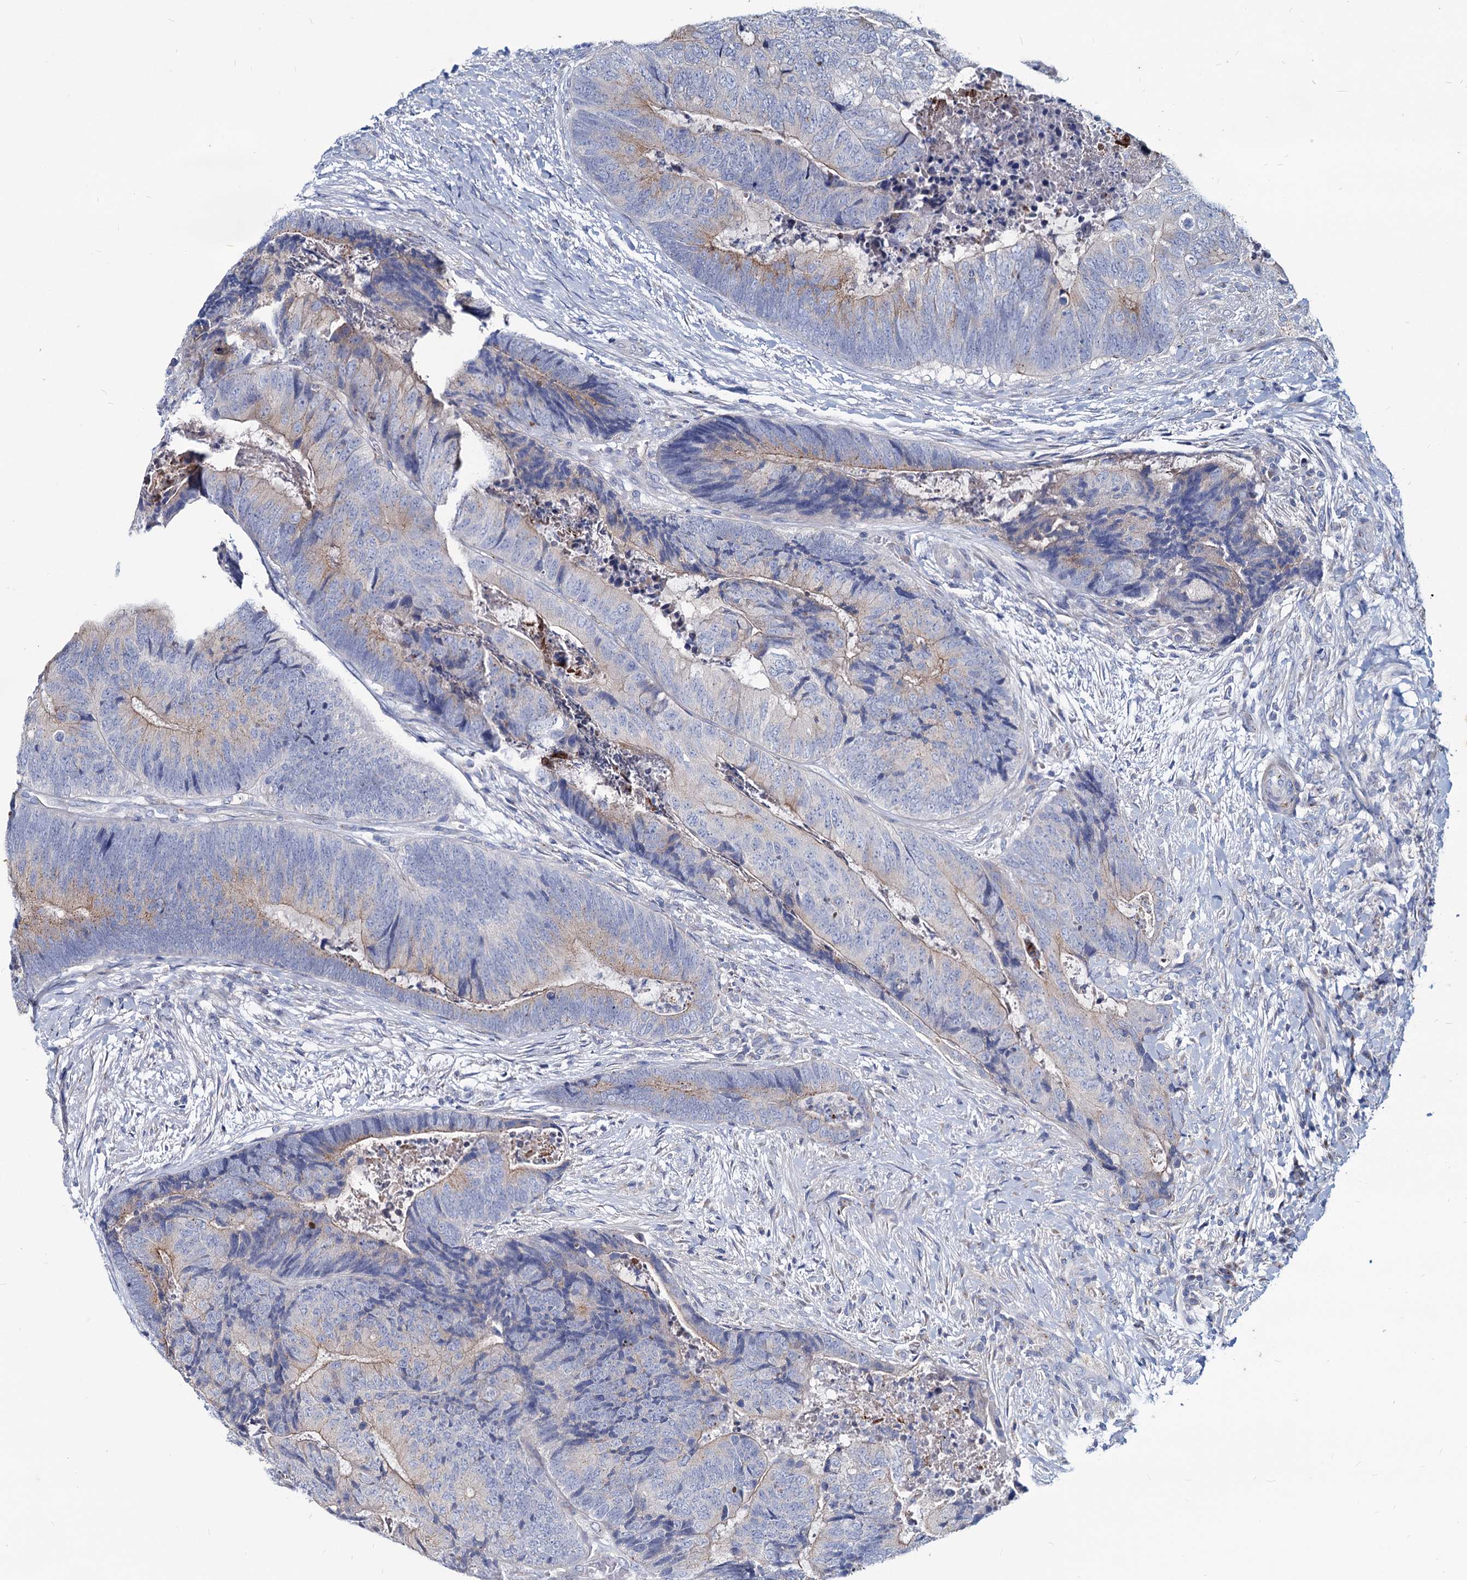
{"staining": {"intensity": "weak", "quantity": "25%-75%", "location": "cytoplasmic/membranous"}, "tissue": "colorectal cancer", "cell_type": "Tumor cells", "image_type": "cancer", "snomed": [{"axis": "morphology", "description": "Adenocarcinoma, NOS"}, {"axis": "topography", "description": "Colon"}], "caption": "Weak cytoplasmic/membranous expression for a protein is identified in approximately 25%-75% of tumor cells of colorectal cancer using immunohistochemistry (IHC).", "gene": "AGBL4", "patient": {"sex": "female", "age": 67}}